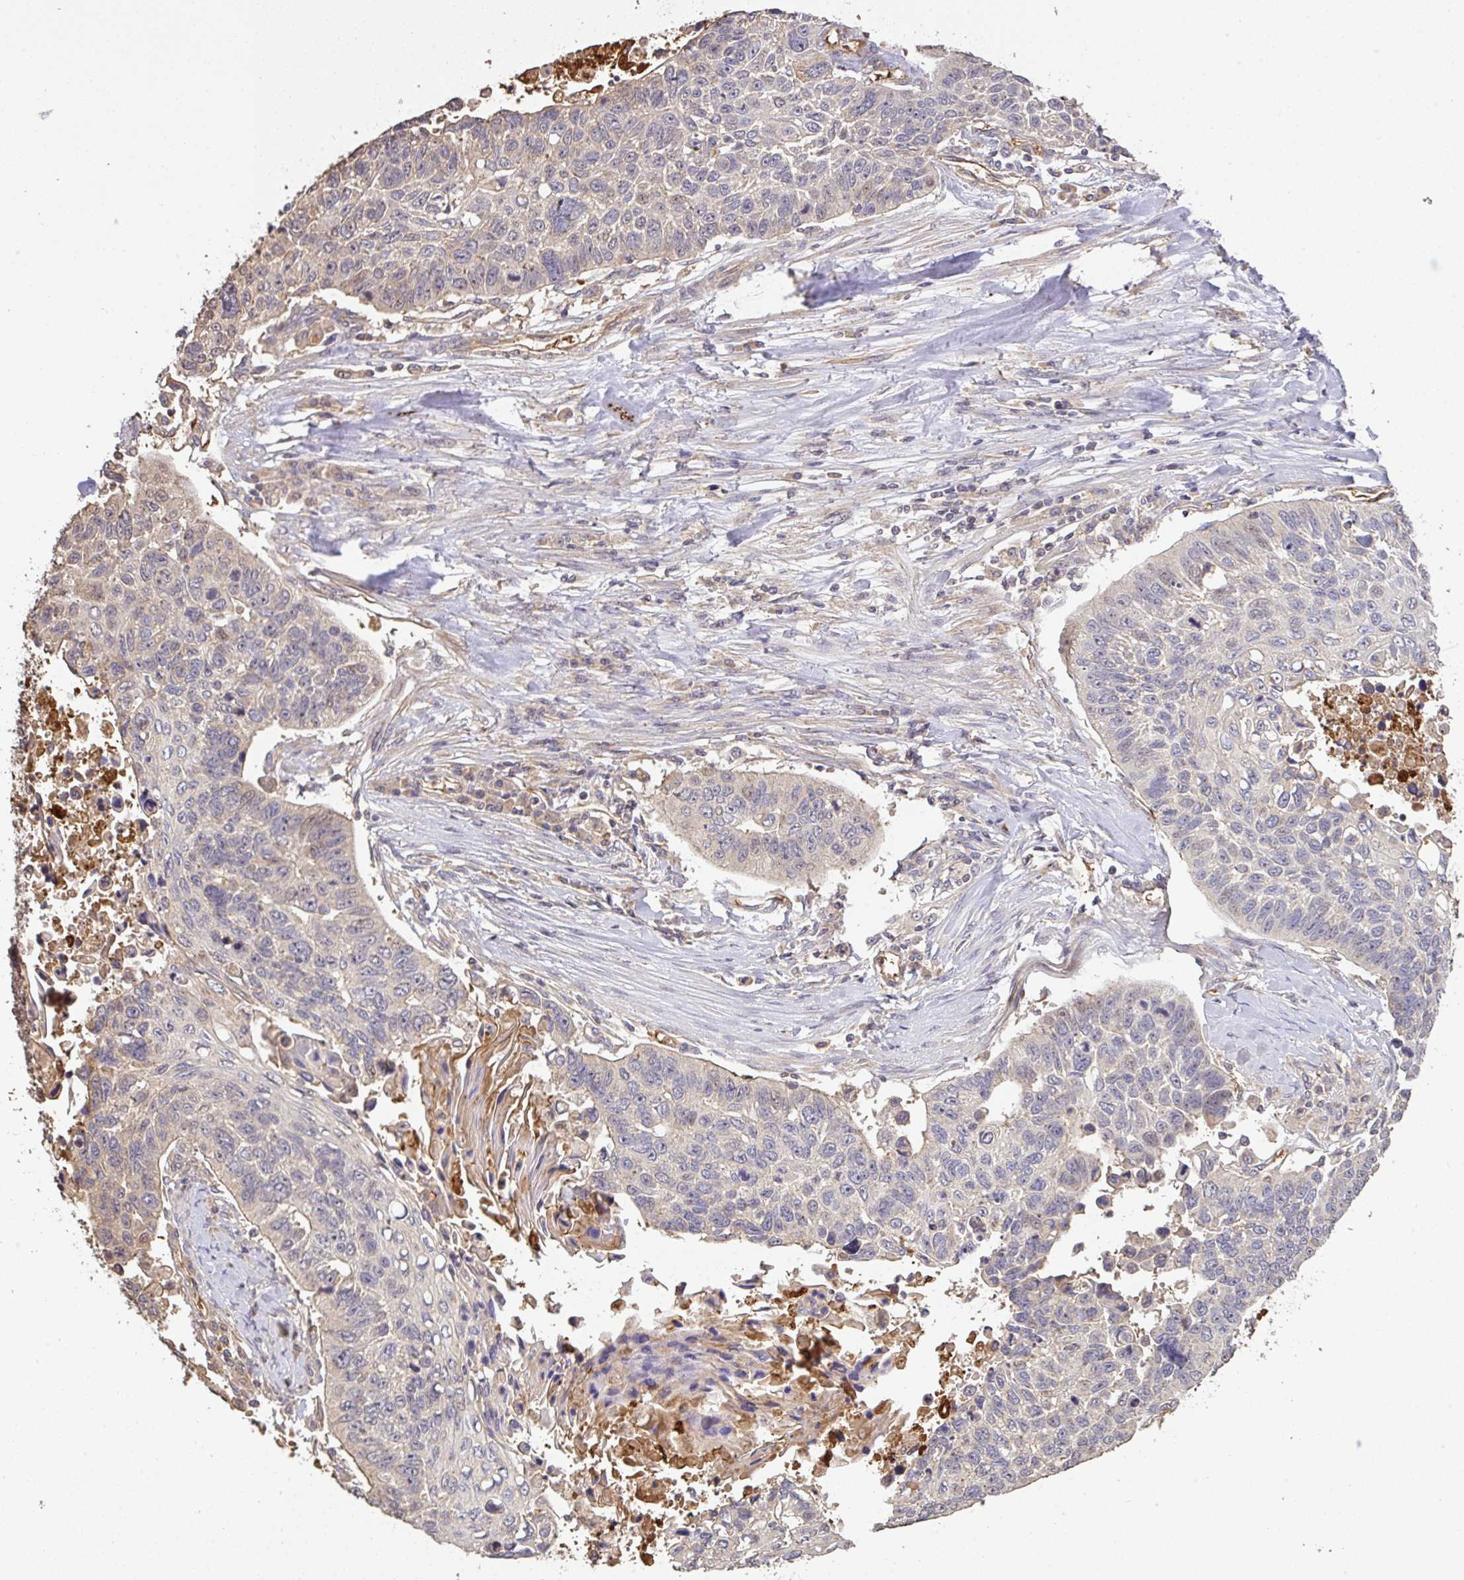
{"staining": {"intensity": "negative", "quantity": "none", "location": "none"}, "tissue": "lung cancer", "cell_type": "Tumor cells", "image_type": "cancer", "snomed": [{"axis": "morphology", "description": "Squamous cell carcinoma, NOS"}, {"axis": "topography", "description": "Lung"}], "caption": "Photomicrograph shows no protein positivity in tumor cells of lung squamous cell carcinoma tissue. Brightfield microscopy of IHC stained with DAB (3,3'-diaminobenzidine) (brown) and hematoxylin (blue), captured at high magnification.", "gene": "C1QTNF9B", "patient": {"sex": "male", "age": 62}}